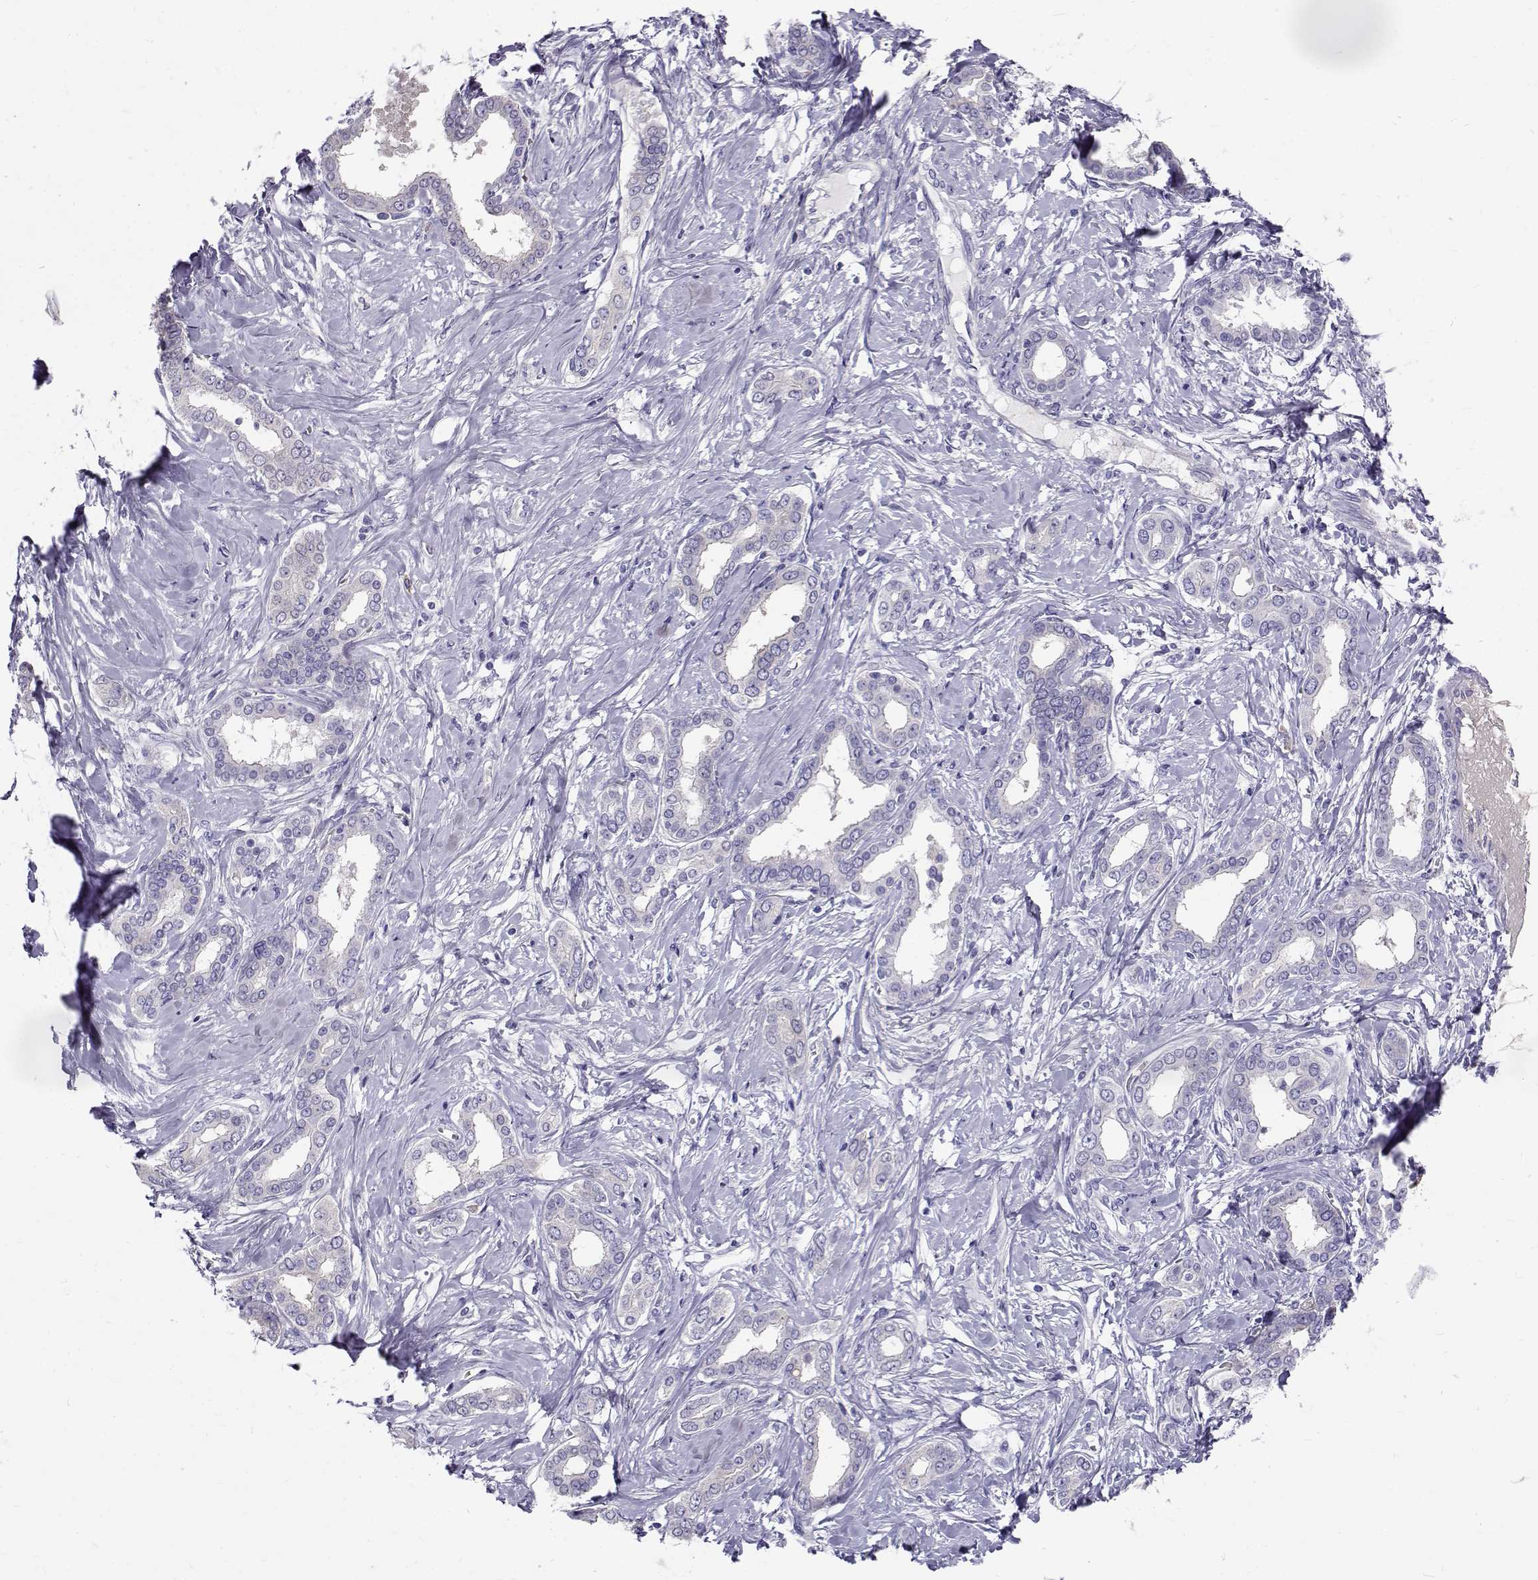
{"staining": {"intensity": "negative", "quantity": "none", "location": "none"}, "tissue": "liver cancer", "cell_type": "Tumor cells", "image_type": "cancer", "snomed": [{"axis": "morphology", "description": "Cholangiocarcinoma"}, {"axis": "topography", "description": "Liver"}], "caption": "The immunohistochemistry (IHC) histopathology image has no significant staining in tumor cells of cholangiocarcinoma (liver) tissue.", "gene": "IGSF1", "patient": {"sex": "female", "age": 47}}